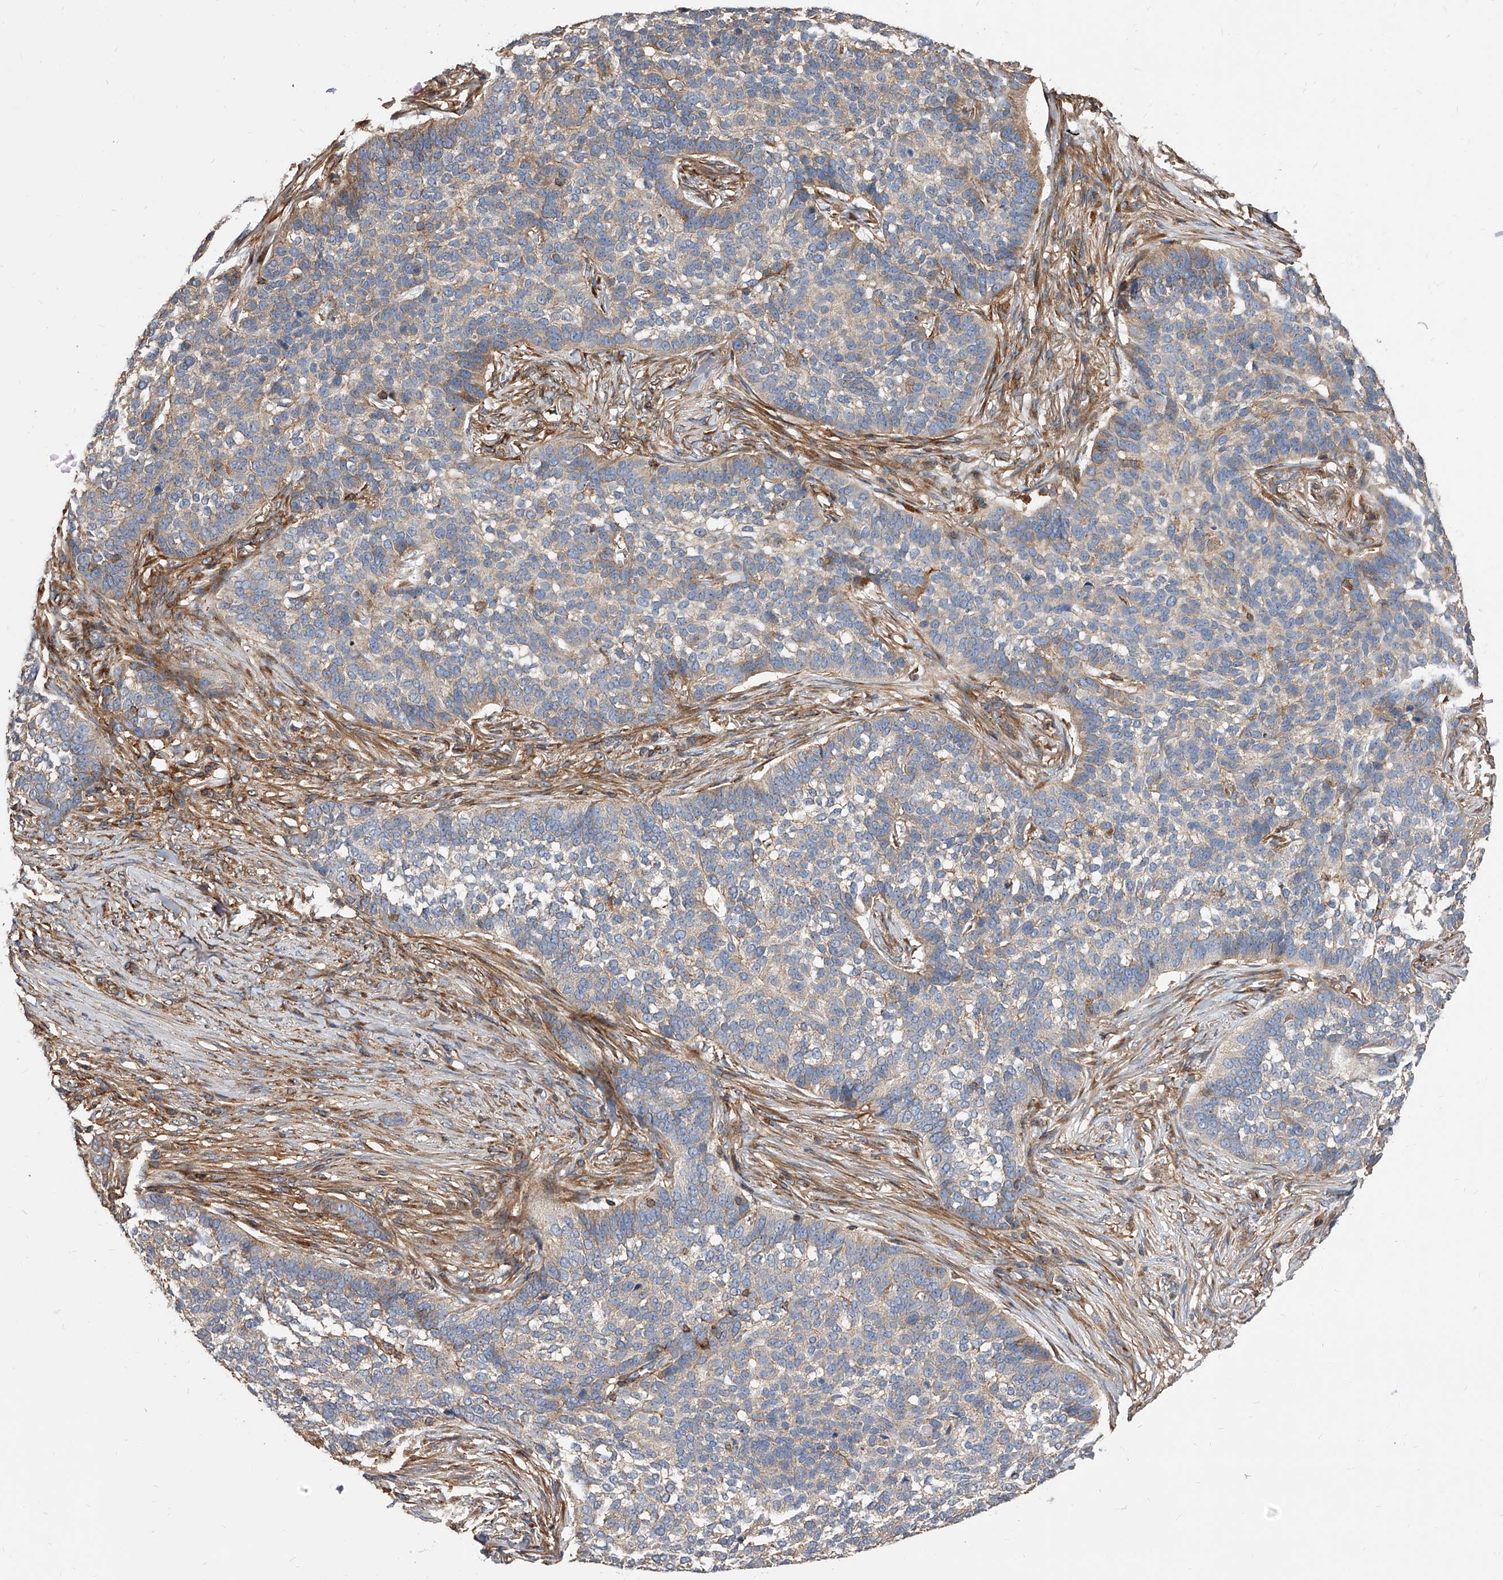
{"staining": {"intensity": "negative", "quantity": "none", "location": "none"}, "tissue": "skin cancer", "cell_type": "Tumor cells", "image_type": "cancer", "snomed": [{"axis": "morphology", "description": "Basal cell carcinoma"}, {"axis": "topography", "description": "Skin"}], "caption": "The image reveals no staining of tumor cells in skin basal cell carcinoma. (Immunohistochemistry (ihc), brightfield microscopy, high magnification).", "gene": "PISD", "patient": {"sex": "male", "age": 85}}